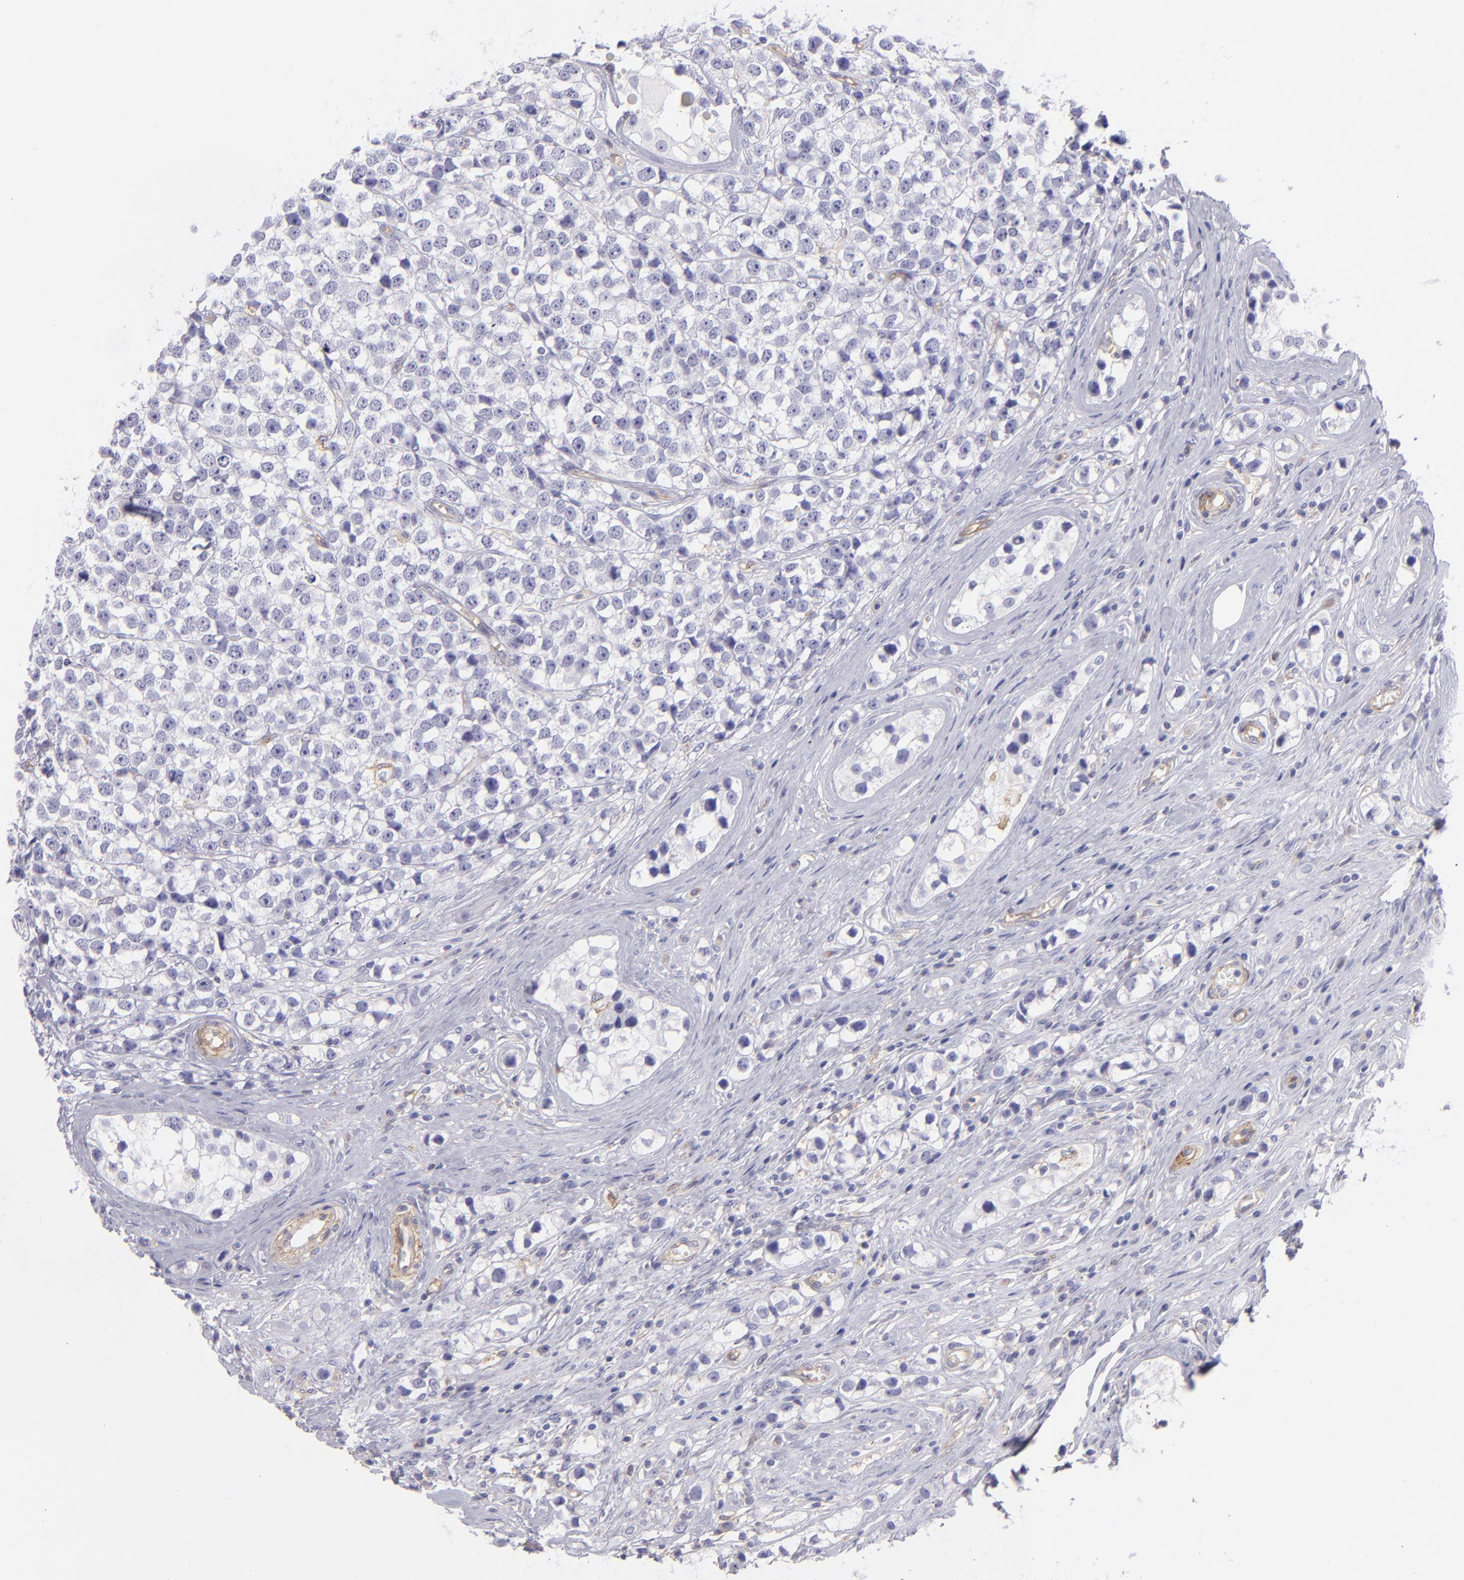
{"staining": {"intensity": "negative", "quantity": "none", "location": "none"}, "tissue": "testis cancer", "cell_type": "Tumor cells", "image_type": "cancer", "snomed": [{"axis": "morphology", "description": "Seminoma, NOS"}, {"axis": "topography", "description": "Testis"}], "caption": "Testis seminoma was stained to show a protein in brown. There is no significant expression in tumor cells.", "gene": "ENTPD1", "patient": {"sex": "male", "age": 25}}